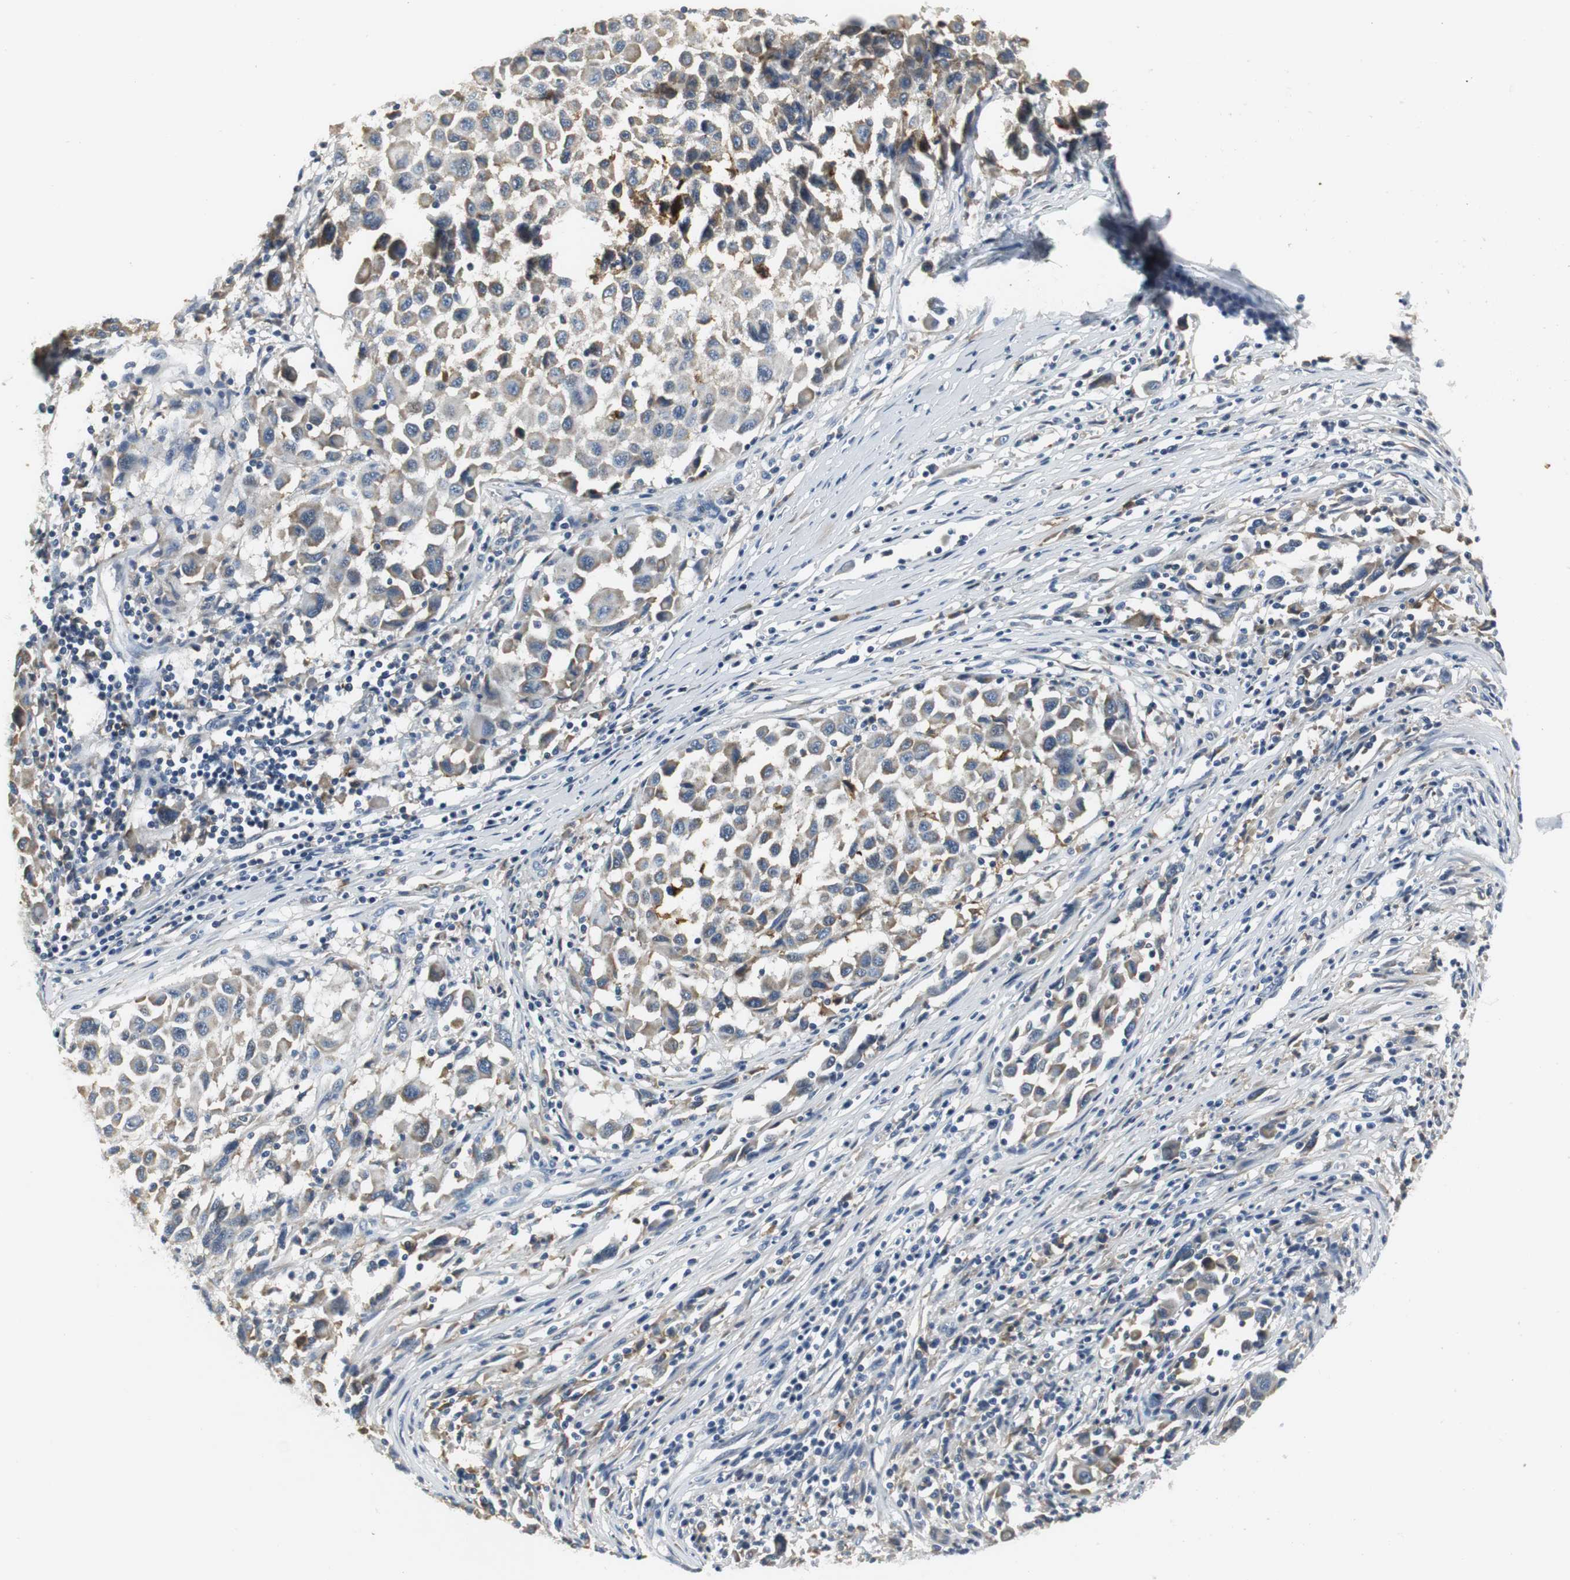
{"staining": {"intensity": "moderate", "quantity": ">75%", "location": "cytoplasmic/membranous"}, "tissue": "melanoma", "cell_type": "Tumor cells", "image_type": "cancer", "snomed": [{"axis": "morphology", "description": "Malignant melanoma, Metastatic site"}, {"axis": "topography", "description": "Lymph node"}], "caption": "IHC (DAB) staining of malignant melanoma (metastatic site) demonstrates moderate cytoplasmic/membranous protein expression in approximately >75% of tumor cells. The staining was performed using DAB, with brown indicating positive protein expression. Nuclei are stained blue with hematoxylin.", "gene": "SLC2A5", "patient": {"sex": "male", "age": 61}}